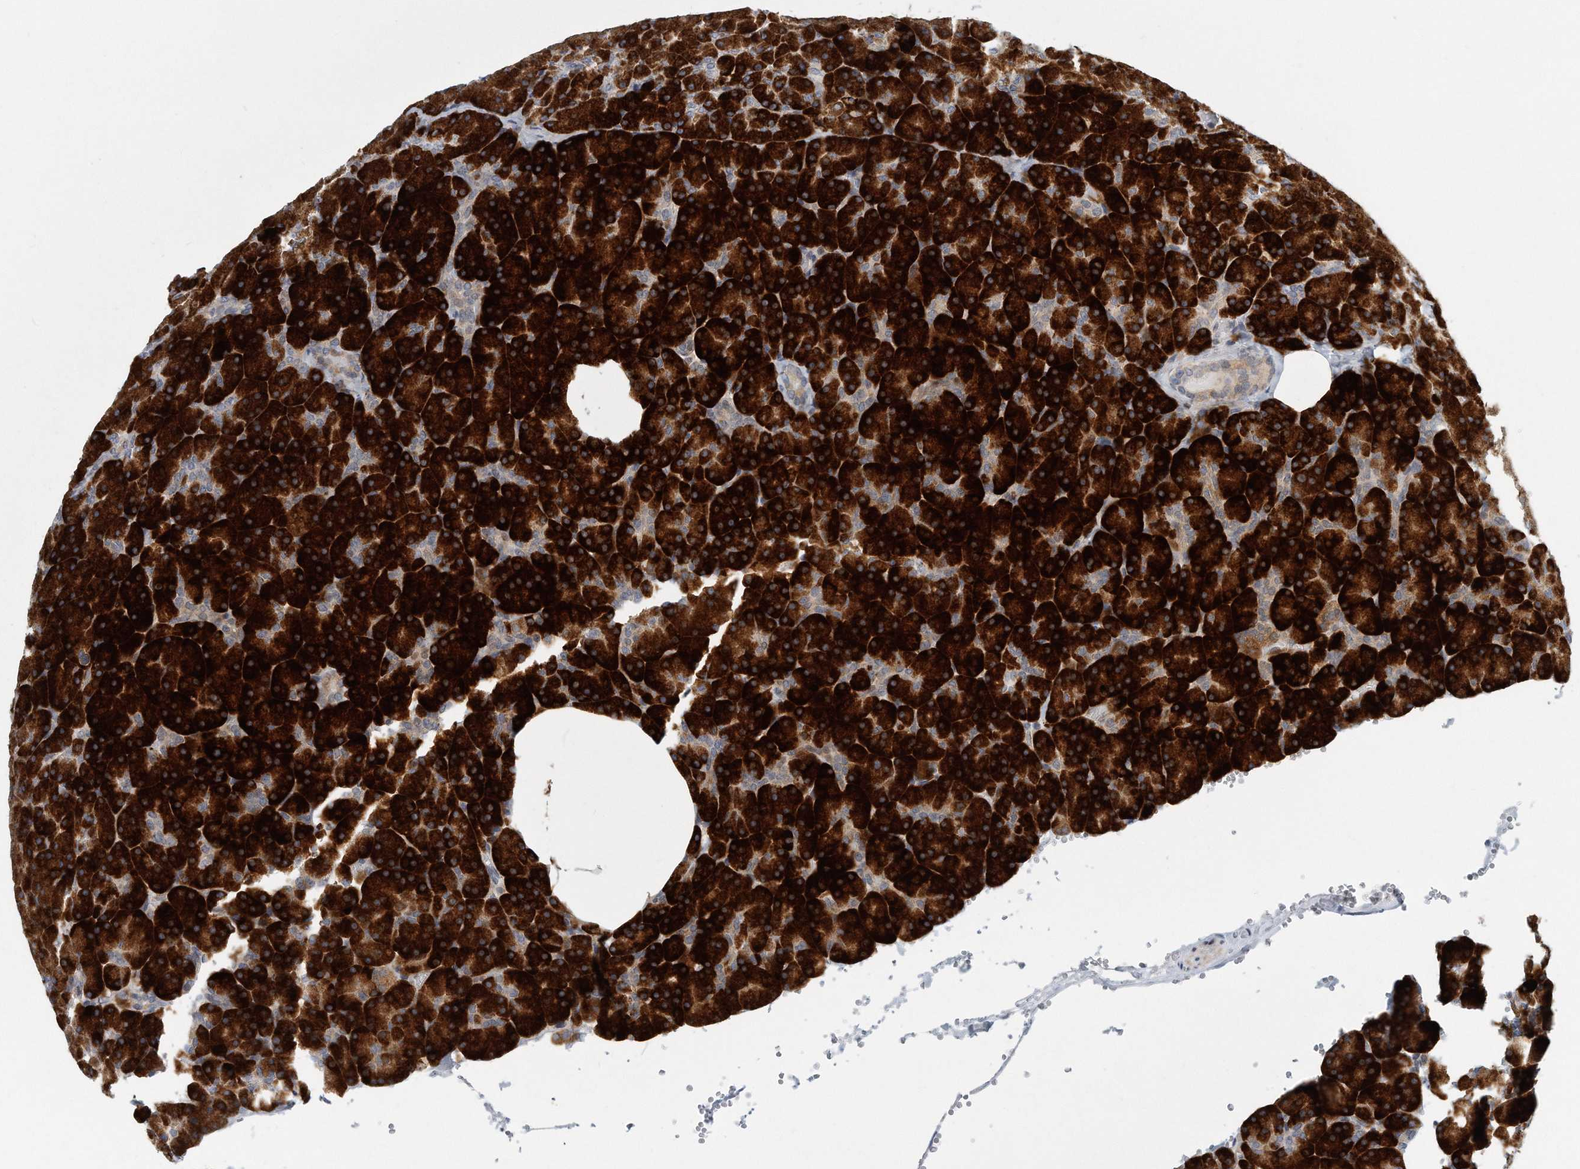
{"staining": {"intensity": "strong", "quantity": ">75%", "location": "cytoplasmic/membranous"}, "tissue": "pancreas", "cell_type": "Exocrine glandular cells", "image_type": "normal", "snomed": [{"axis": "morphology", "description": "Normal tissue, NOS"}, {"axis": "morphology", "description": "Carcinoid, malignant, NOS"}, {"axis": "topography", "description": "Pancreas"}], "caption": "A high-resolution histopathology image shows immunohistochemistry (IHC) staining of unremarkable pancreas, which exhibits strong cytoplasmic/membranous staining in approximately >75% of exocrine glandular cells. (brown staining indicates protein expression, while blue staining denotes nuclei).", "gene": "VLDLR", "patient": {"sex": "female", "age": 35}}